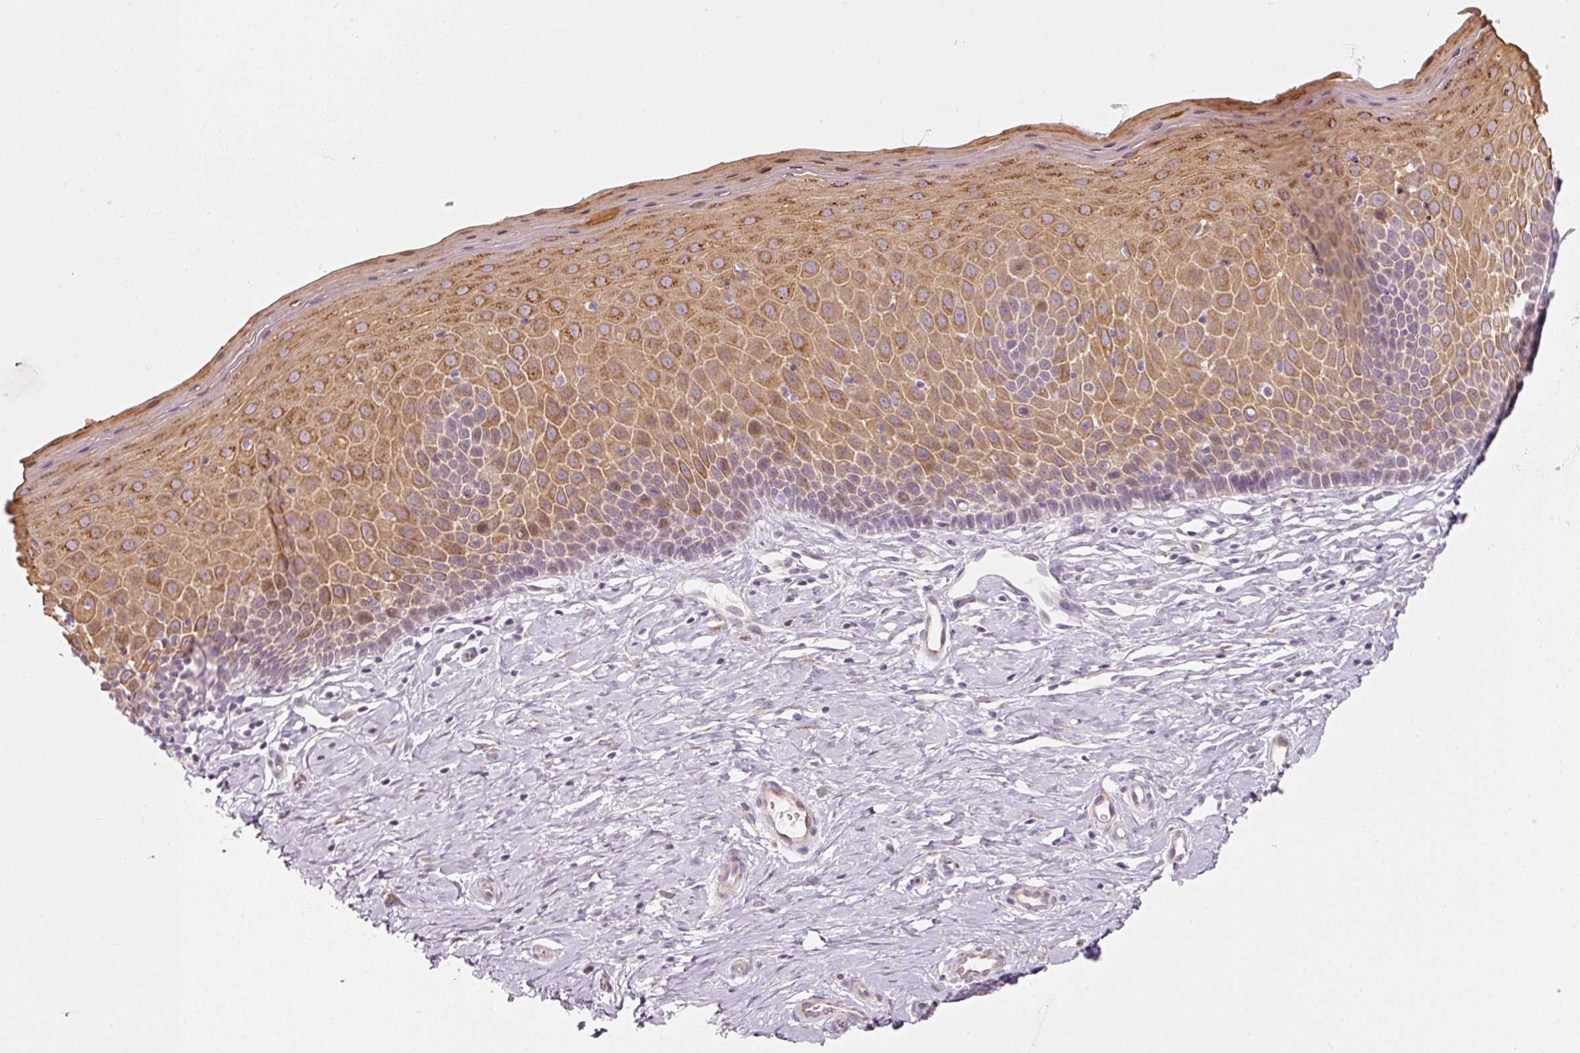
{"staining": {"intensity": "moderate", "quantity": ">75%", "location": "cytoplasmic/membranous"}, "tissue": "cervix", "cell_type": "Glandular cells", "image_type": "normal", "snomed": [{"axis": "morphology", "description": "Normal tissue, NOS"}, {"axis": "topography", "description": "Cervix"}], "caption": "Unremarkable cervix was stained to show a protein in brown. There is medium levels of moderate cytoplasmic/membranous positivity in about >75% of glandular cells. The protein of interest is shown in brown color, while the nuclei are stained blue.", "gene": "SLC20A1", "patient": {"sex": "female", "age": 36}}